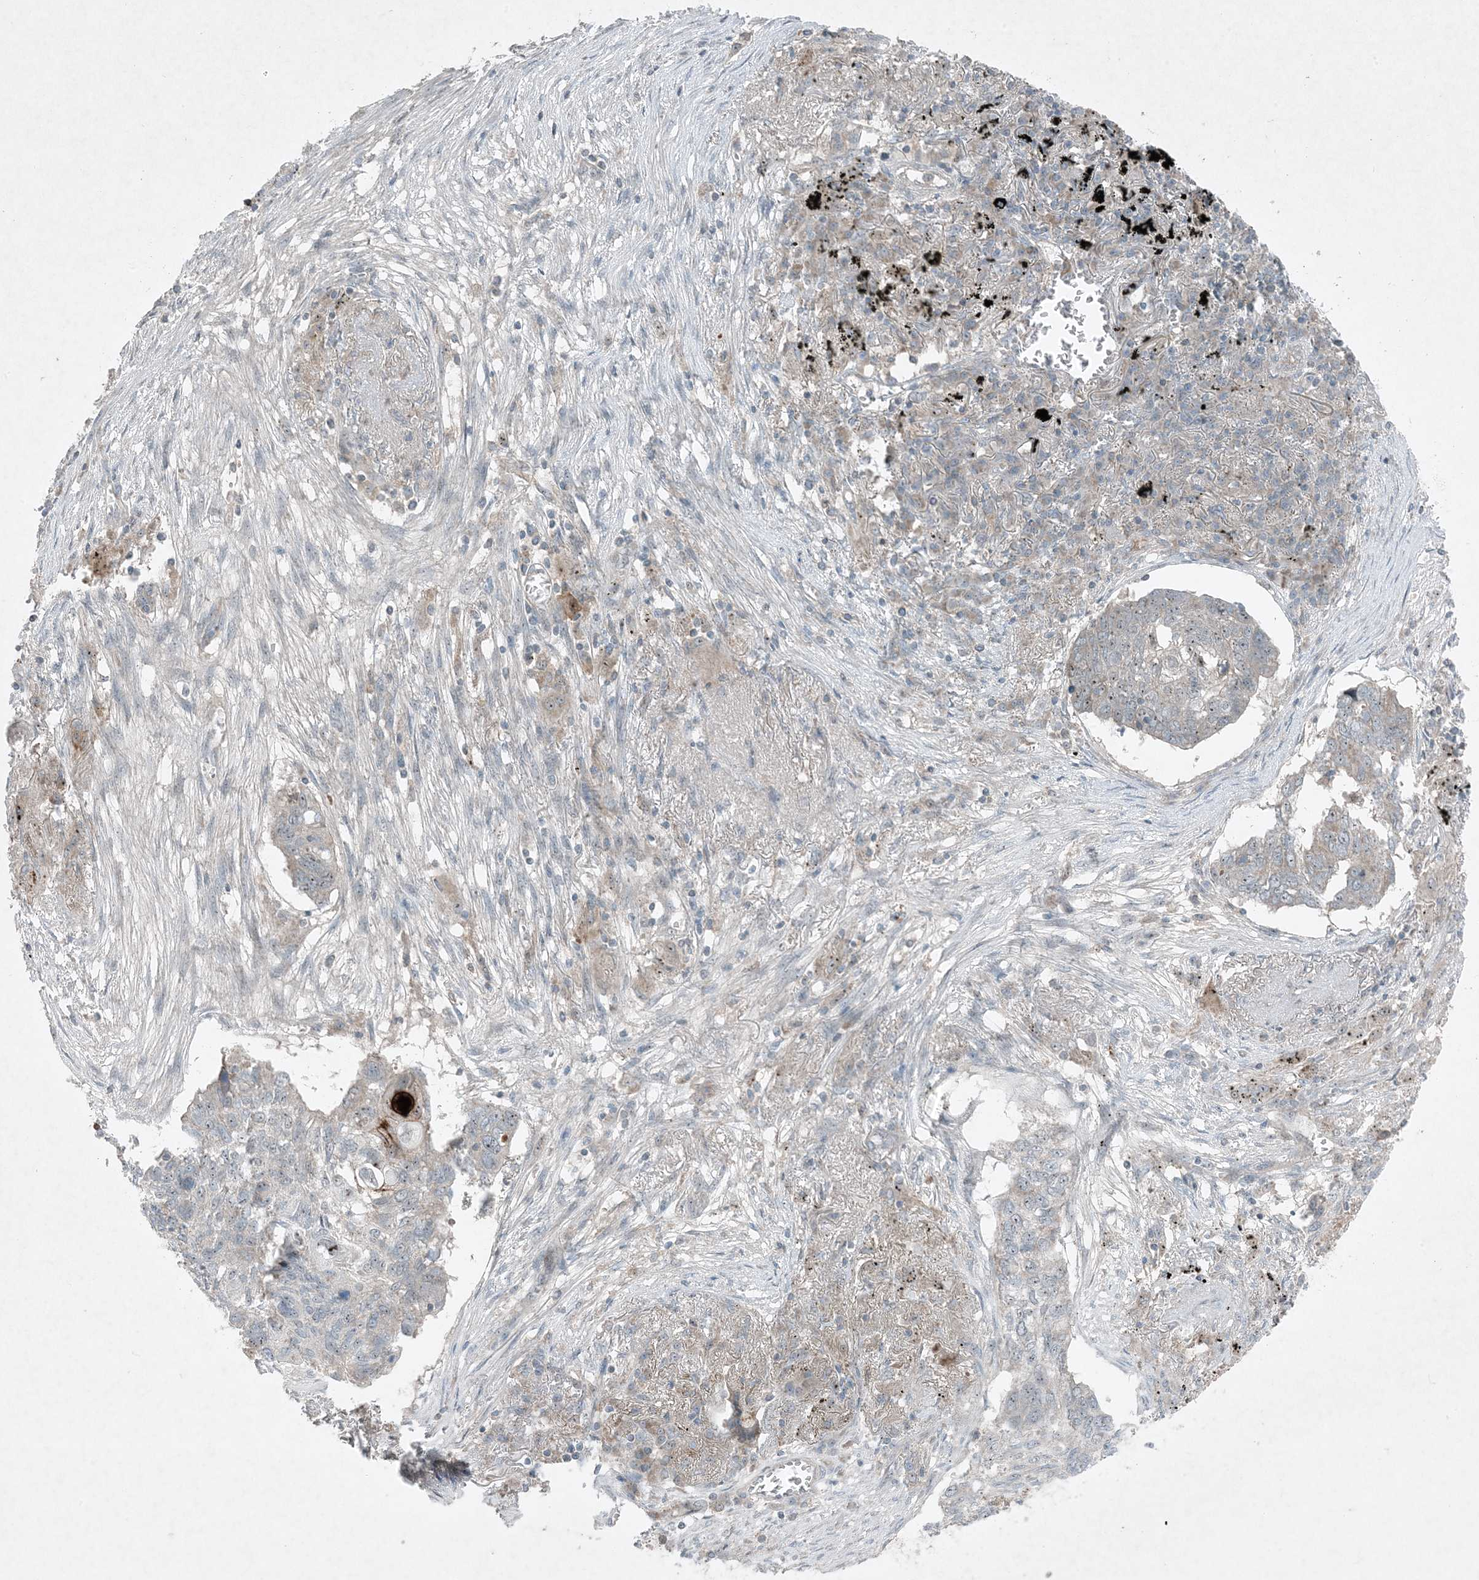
{"staining": {"intensity": "negative", "quantity": "none", "location": "none"}, "tissue": "lung cancer", "cell_type": "Tumor cells", "image_type": "cancer", "snomed": [{"axis": "morphology", "description": "Squamous cell carcinoma, NOS"}, {"axis": "topography", "description": "Lung"}], "caption": "Photomicrograph shows no protein staining in tumor cells of lung cancer tissue.", "gene": "MITD1", "patient": {"sex": "female", "age": 63}}